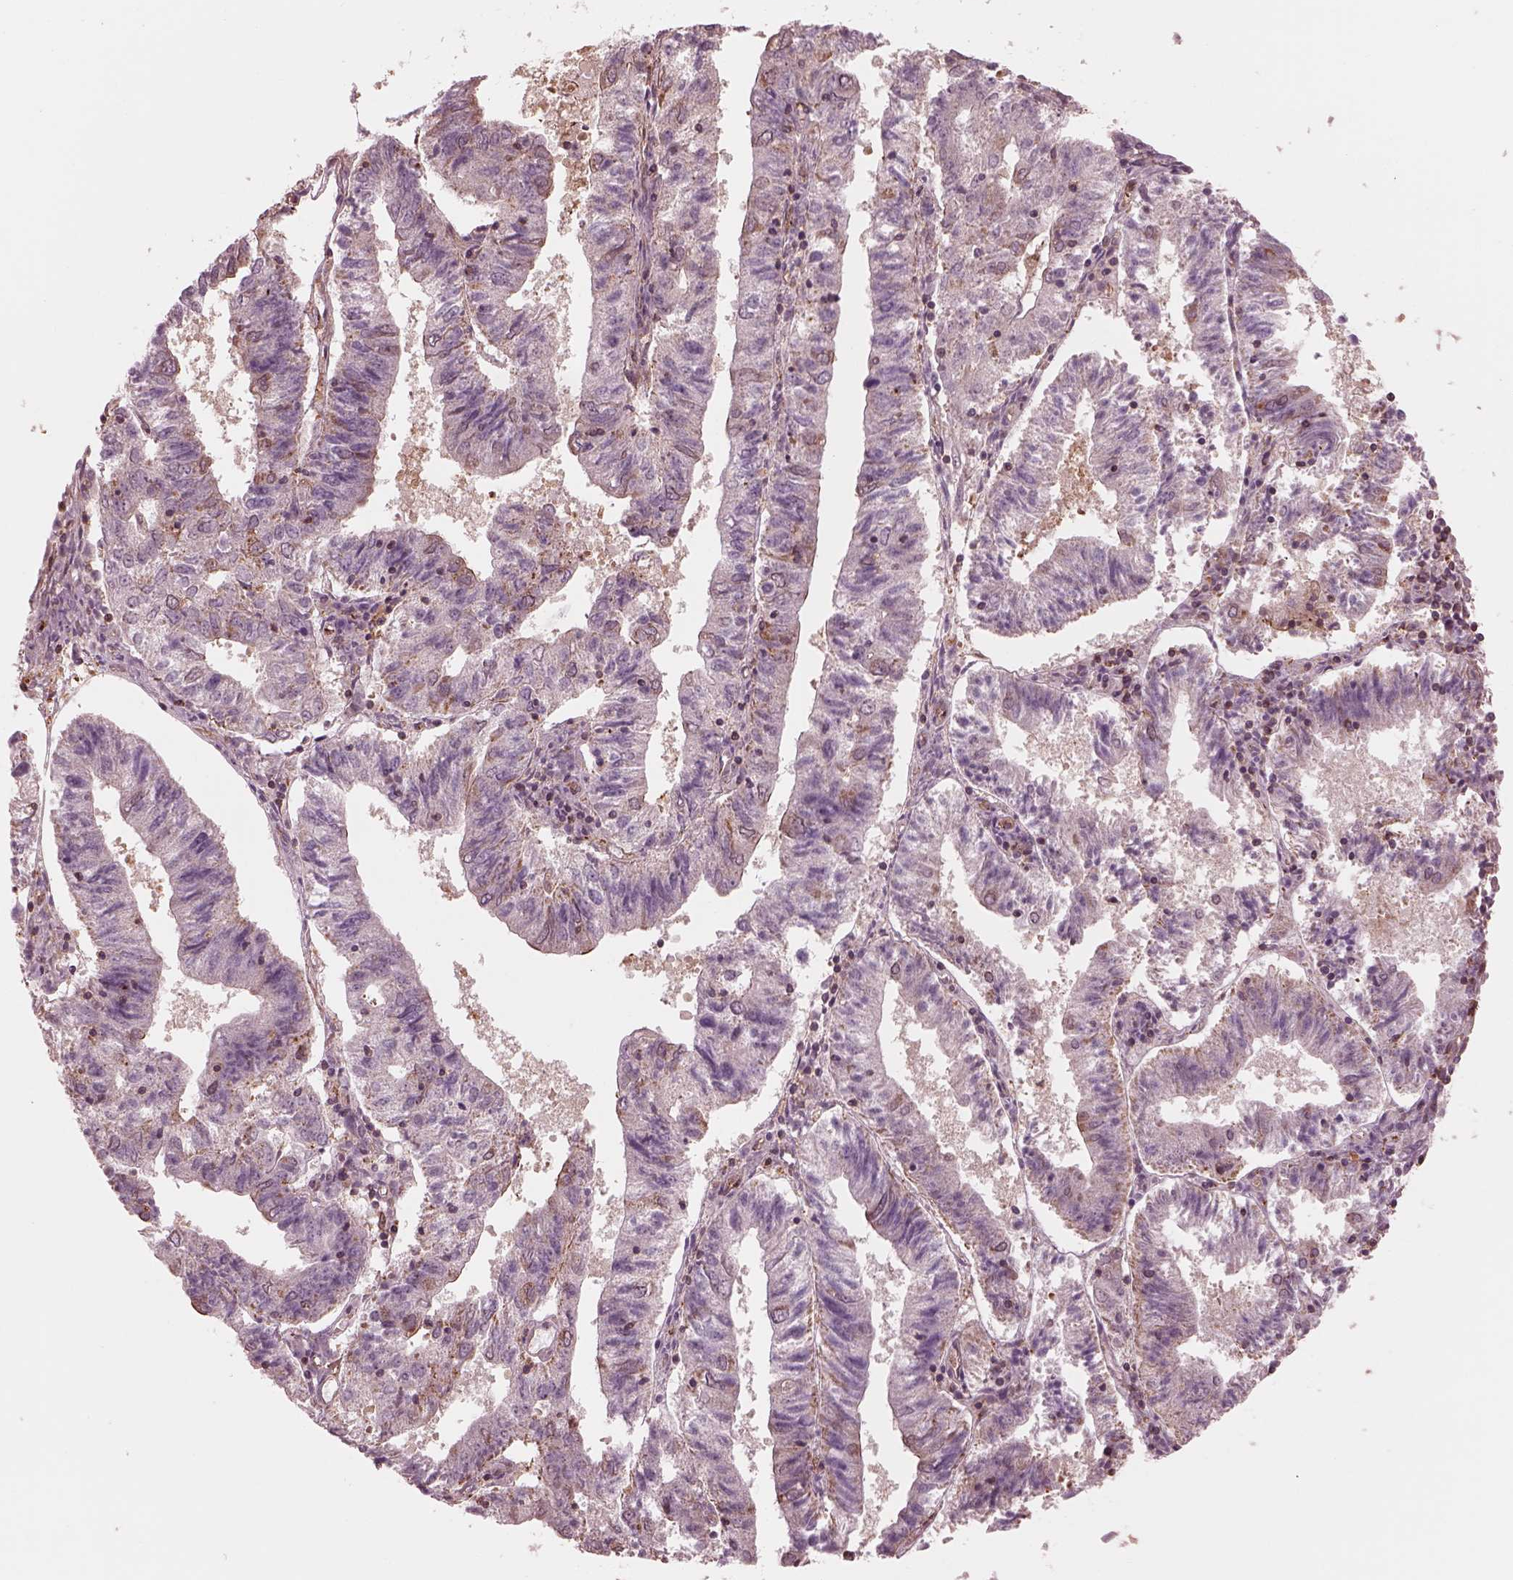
{"staining": {"intensity": "moderate", "quantity": "<25%", "location": "cytoplasmic/membranous"}, "tissue": "endometrial cancer", "cell_type": "Tumor cells", "image_type": "cancer", "snomed": [{"axis": "morphology", "description": "Adenocarcinoma, NOS"}, {"axis": "topography", "description": "Endometrium"}], "caption": "Immunohistochemical staining of human endometrial cancer (adenocarcinoma) shows low levels of moderate cytoplasmic/membranous staining in about <25% of tumor cells.", "gene": "STK33", "patient": {"sex": "female", "age": 82}}